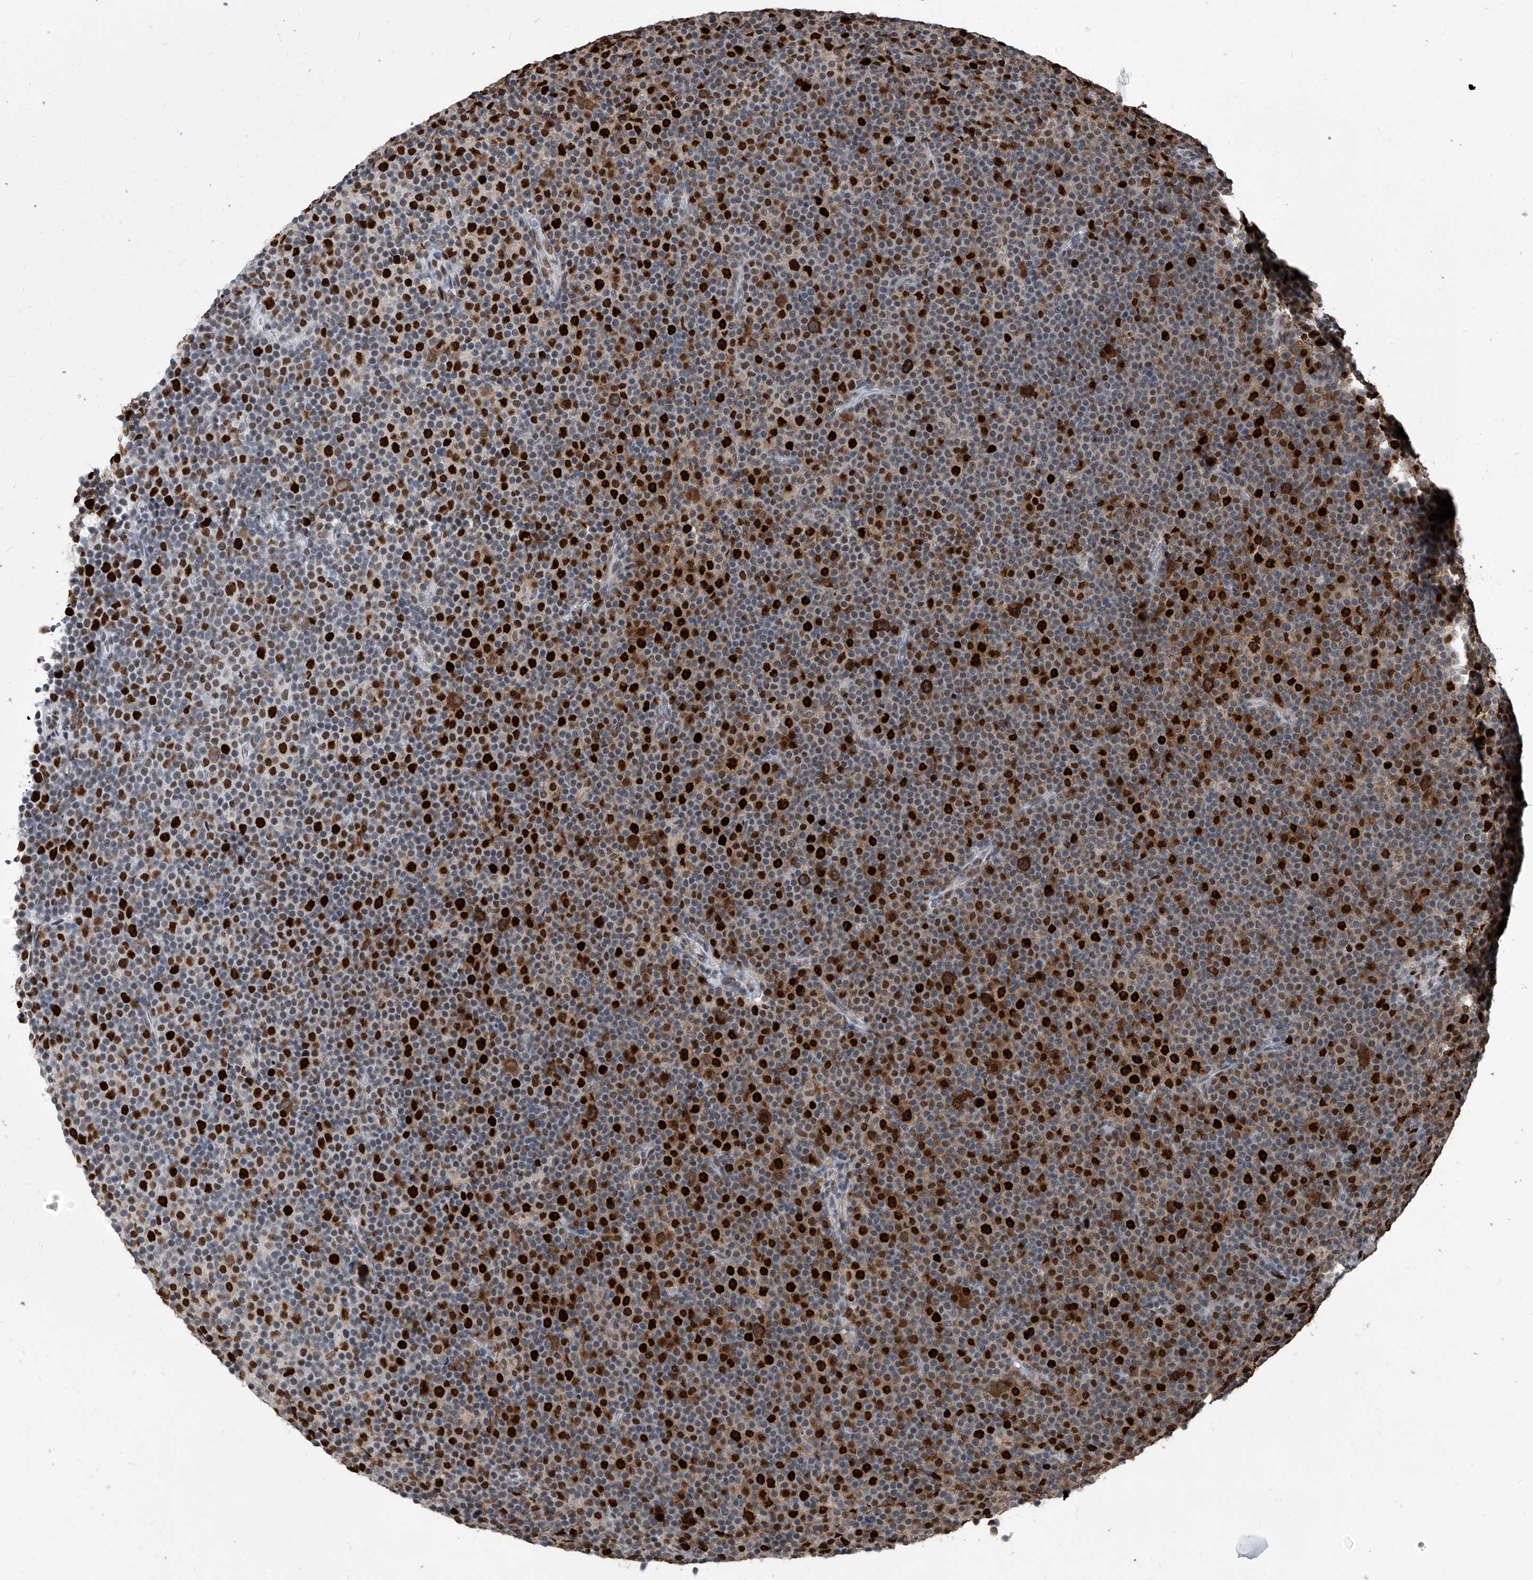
{"staining": {"intensity": "strong", "quantity": "25%-75%", "location": "cytoplasmic/membranous,nuclear"}, "tissue": "lymphoma", "cell_type": "Tumor cells", "image_type": "cancer", "snomed": [{"axis": "morphology", "description": "Malignant lymphoma, non-Hodgkin's type, Low grade"}, {"axis": "topography", "description": "Lymph node"}], "caption": "There is high levels of strong cytoplasmic/membranous and nuclear positivity in tumor cells of malignant lymphoma, non-Hodgkin's type (low-grade), as demonstrated by immunohistochemical staining (brown color).", "gene": "PCNA", "patient": {"sex": "female", "age": 67}}